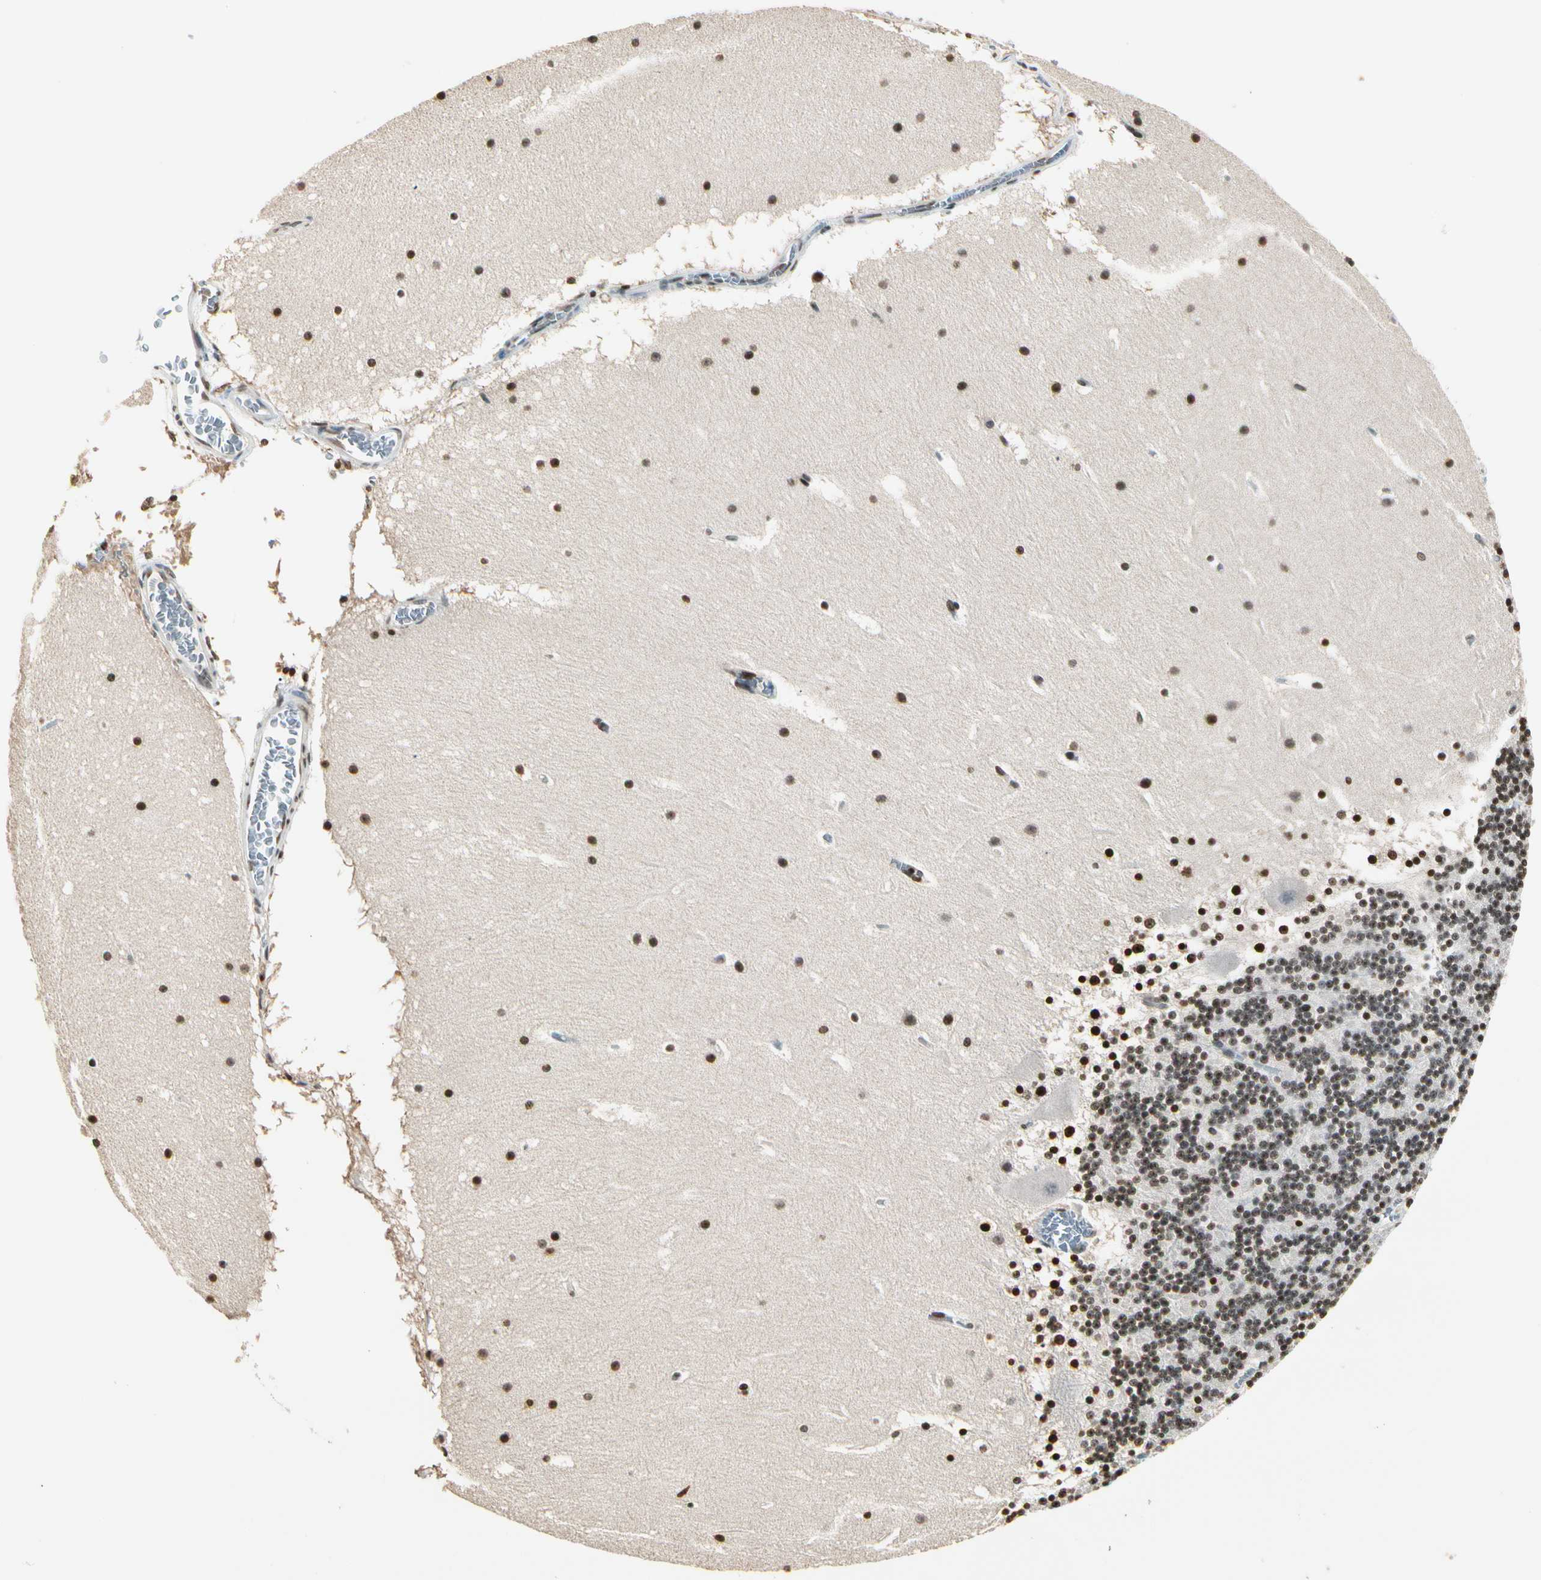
{"staining": {"intensity": "moderate", "quantity": "25%-75%", "location": "nuclear"}, "tissue": "cerebellum", "cell_type": "Cells in granular layer", "image_type": "normal", "snomed": [{"axis": "morphology", "description": "Normal tissue, NOS"}, {"axis": "topography", "description": "Cerebellum"}], "caption": "Protein staining by immunohistochemistry (IHC) displays moderate nuclear positivity in approximately 25%-75% of cells in granular layer in normal cerebellum.", "gene": "FER", "patient": {"sex": "male", "age": 45}}